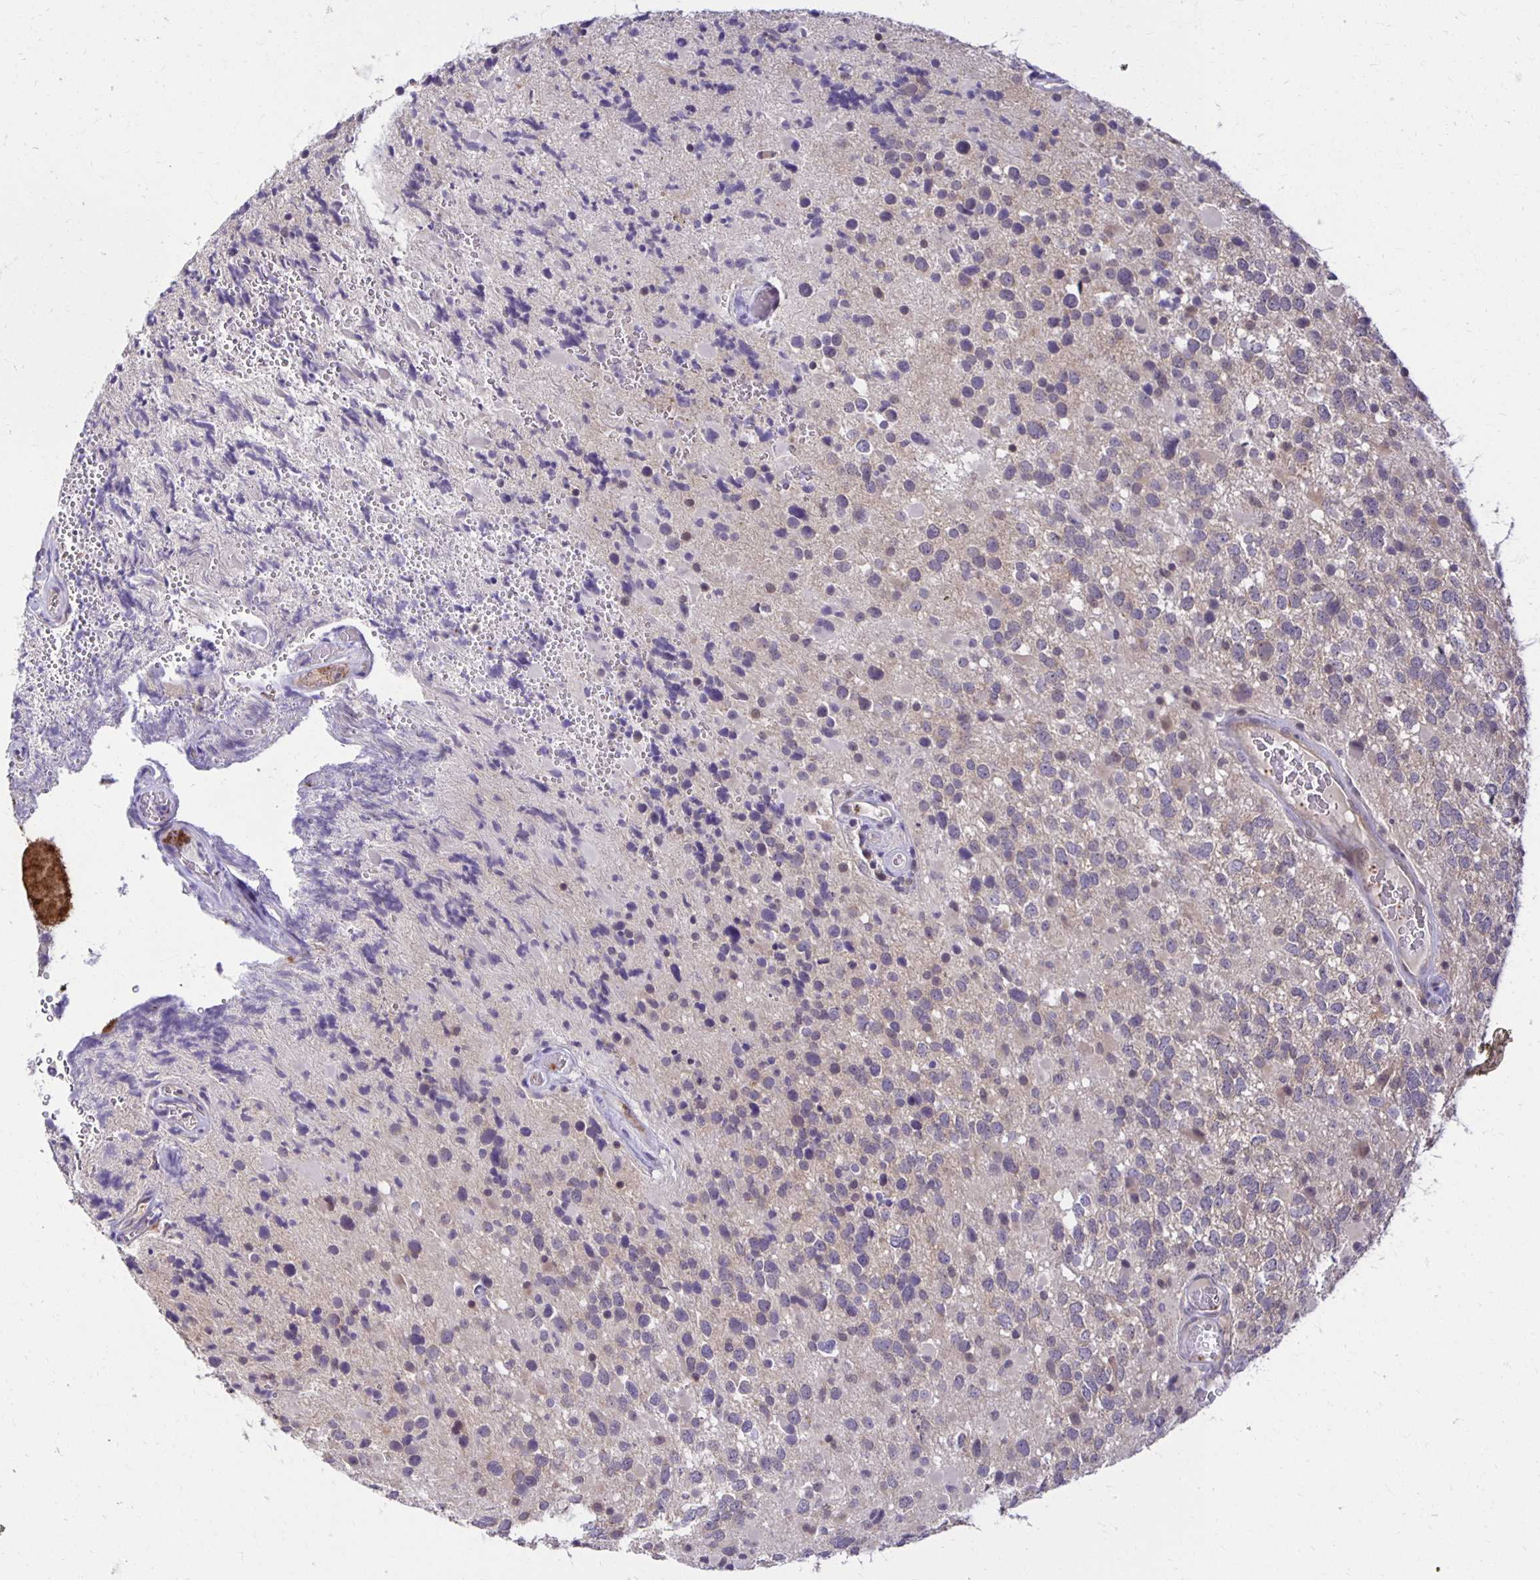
{"staining": {"intensity": "negative", "quantity": "none", "location": "none"}, "tissue": "glioma", "cell_type": "Tumor cells", "image_type": "cancer", "snomed": [{"axis": "morphology", "description": "Glioma, malignant, High grade"}, {"axis": "topography", "description": "Brain"}], "caption": "This is a image of IHC staining of malignant glioma (high-grade), which shows no staining in tumor cells. (DAB (3,3'-diaminobenzidine) IHC visualized using brightfield microscopy, high magnification).", "gene": "MIEN1", "patient": {"sex": "female", "age": 40}}